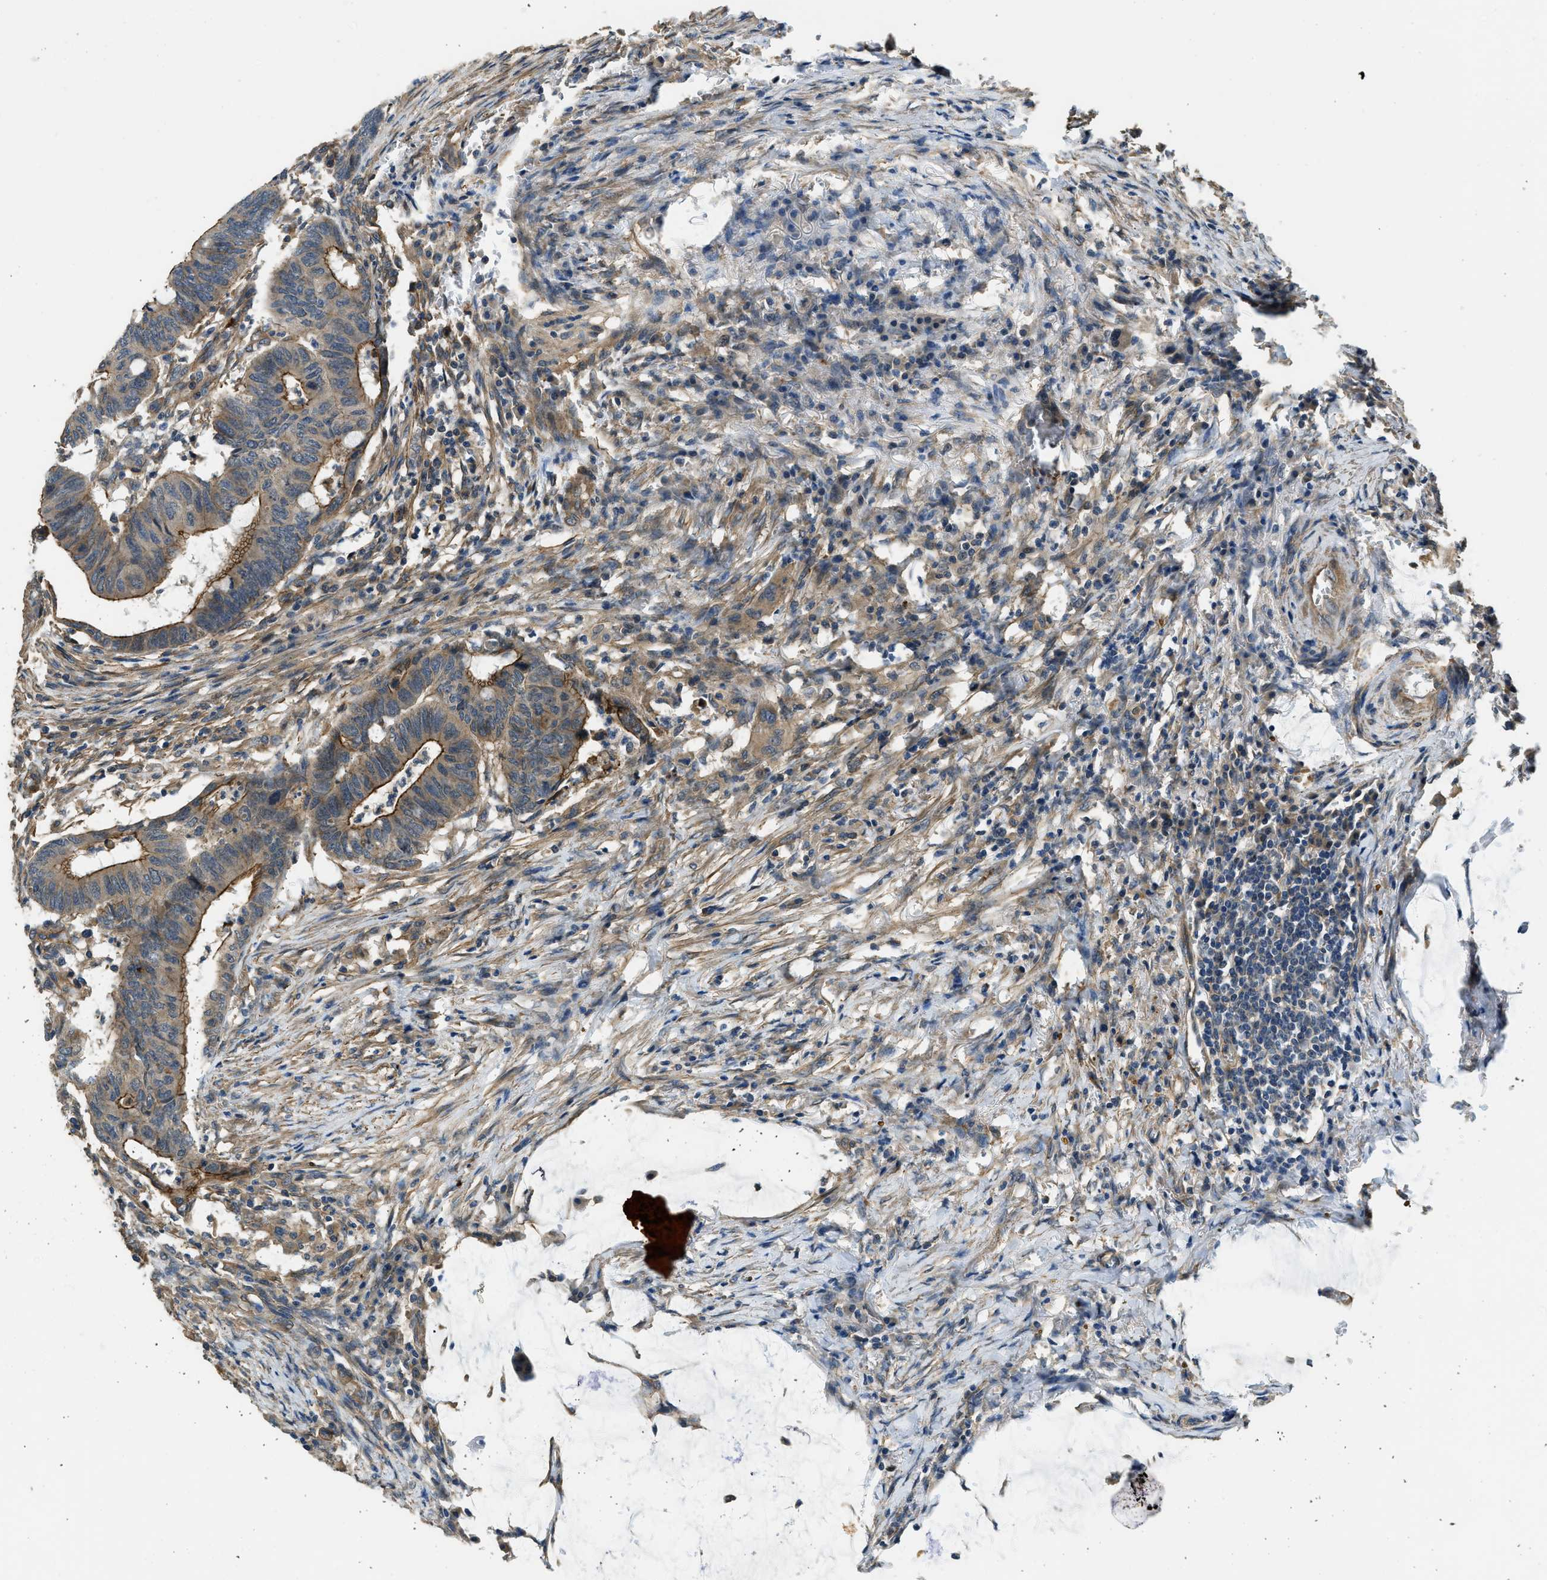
{"staining": {"intensity": "moderate", "quantity": ">75%", "location": "cytoplasmic/membranous"}, "tissue": "colorectal cancer", "cell_type": "Tumor cells", "image_type": "cancer", "snomed": [{"axis": "morphology", "description": "Normal tissue, NOS"}, {"axis": "morphology", "description": "Adenocarcinoma, NOS"}, {"axis": "topography", "description": "Rectum"}, {"axis": "topography", "description": "Peripheral nerve tissue"}], "caption": "A brown stain labels moderate cytoplasmic/membranous positivity of a protein in colorectal cancer tumor cells. (Stains: DAB in brown, nuclei in blue, Microscopy: brightfield microscopy at high magnification).", "gene": "CGN", "patient": {"sex": "male", "age": 92}}